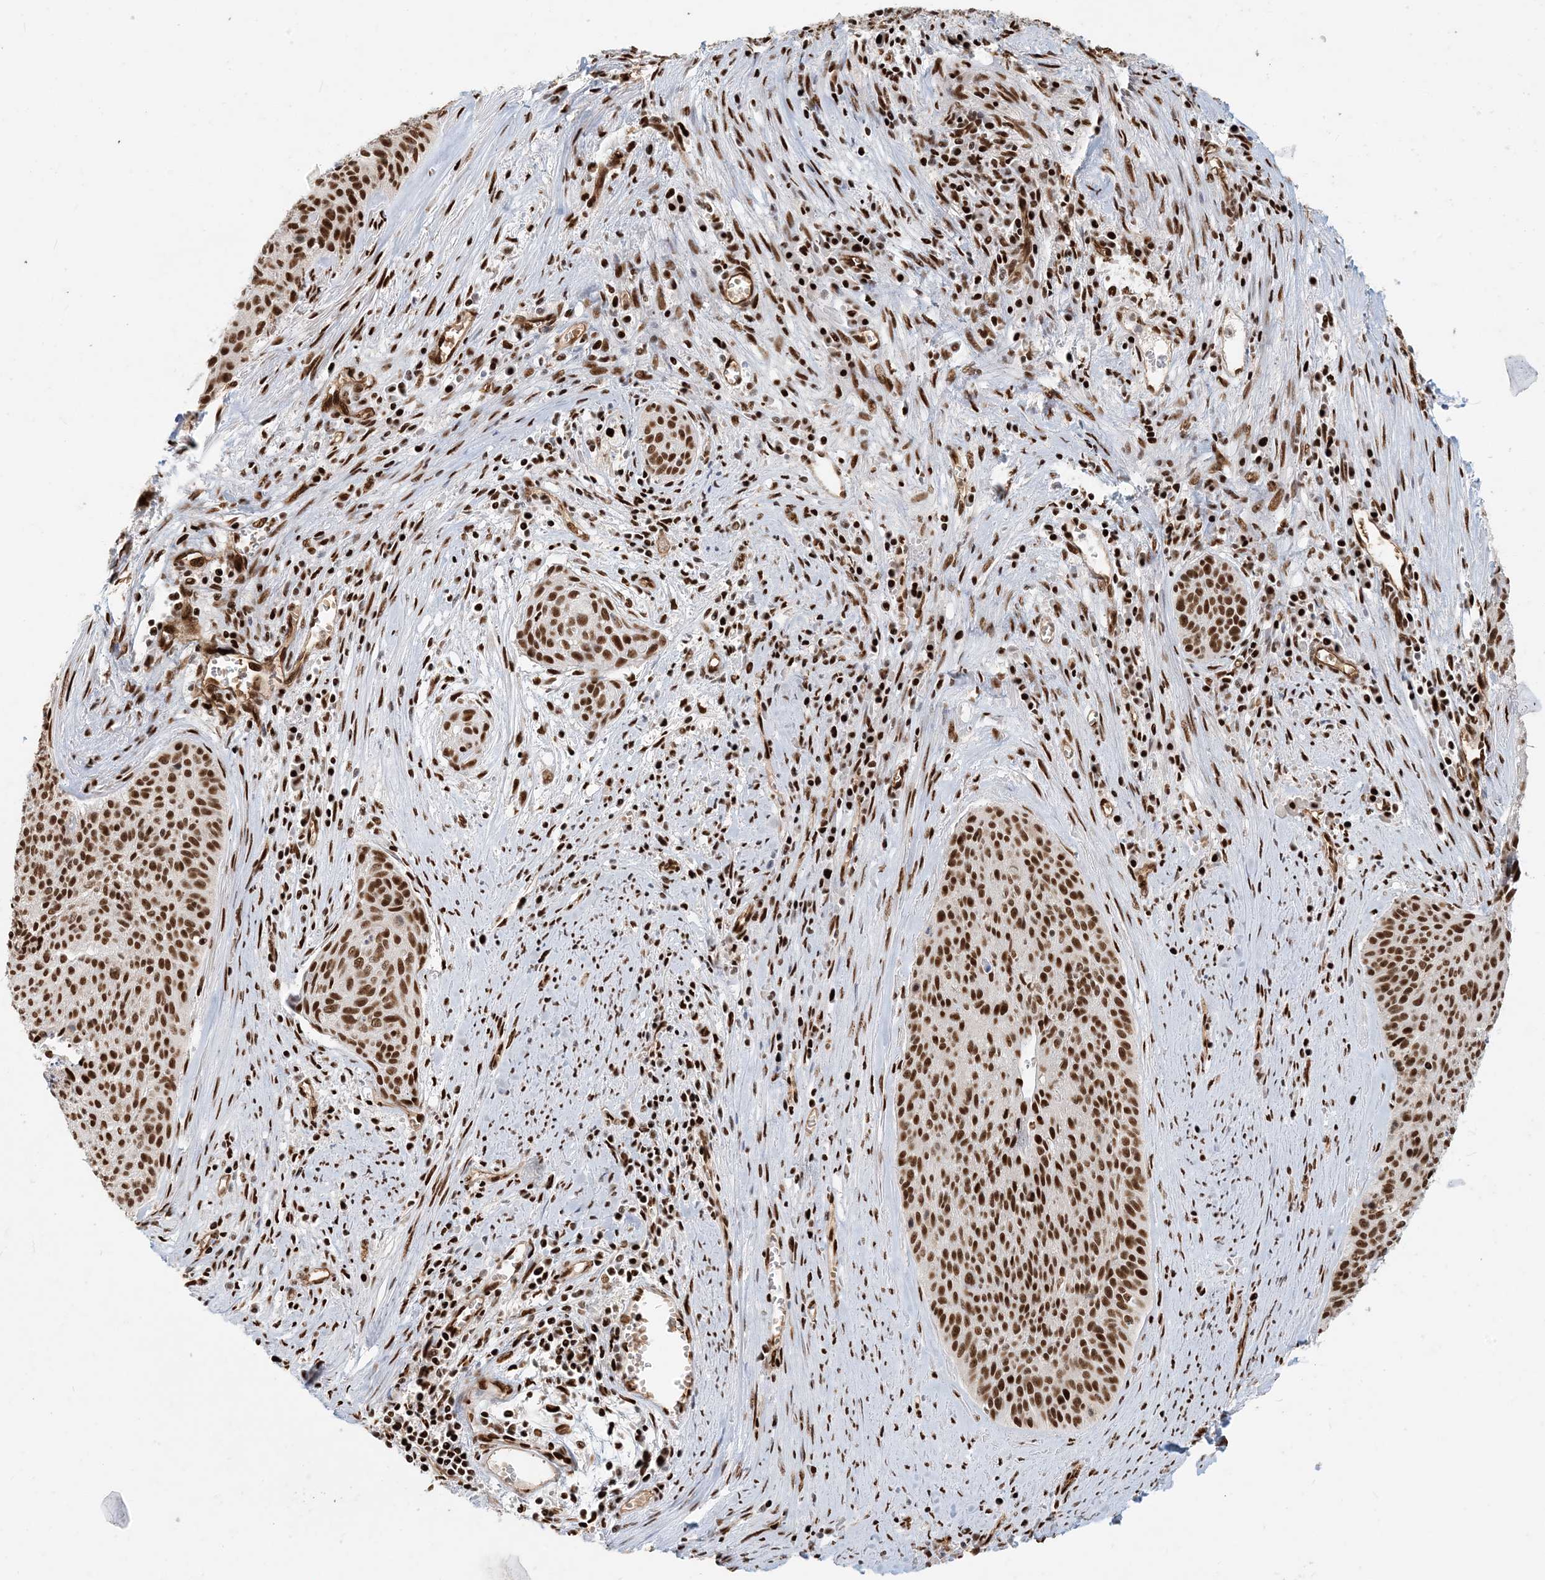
{"staining": {"intensity": "strong", "quantity": ">75%", "location": "nuclear"}, "tissue": "cervical cancer", "cell_type": "Tumor cells", "image_type": "cancer", "snomed": [{"axis": "morphology", "description": "Squamous cell carcinoma, NOS"}, {"axis": "topography", "description": "Cervix"}], "caption": "Brown immunohistochemical staining in human squamous cell carcinoma (cervical) demonstrates strong nuclear expression in approximately >75% of tumor cells. The staining is performed using DAB brown chromogen to label protein expression. The nuclei are counter-stained blue using hematoxylin.", "gene": "CKS2", "patient": {"sex": "female", "age": 55}}